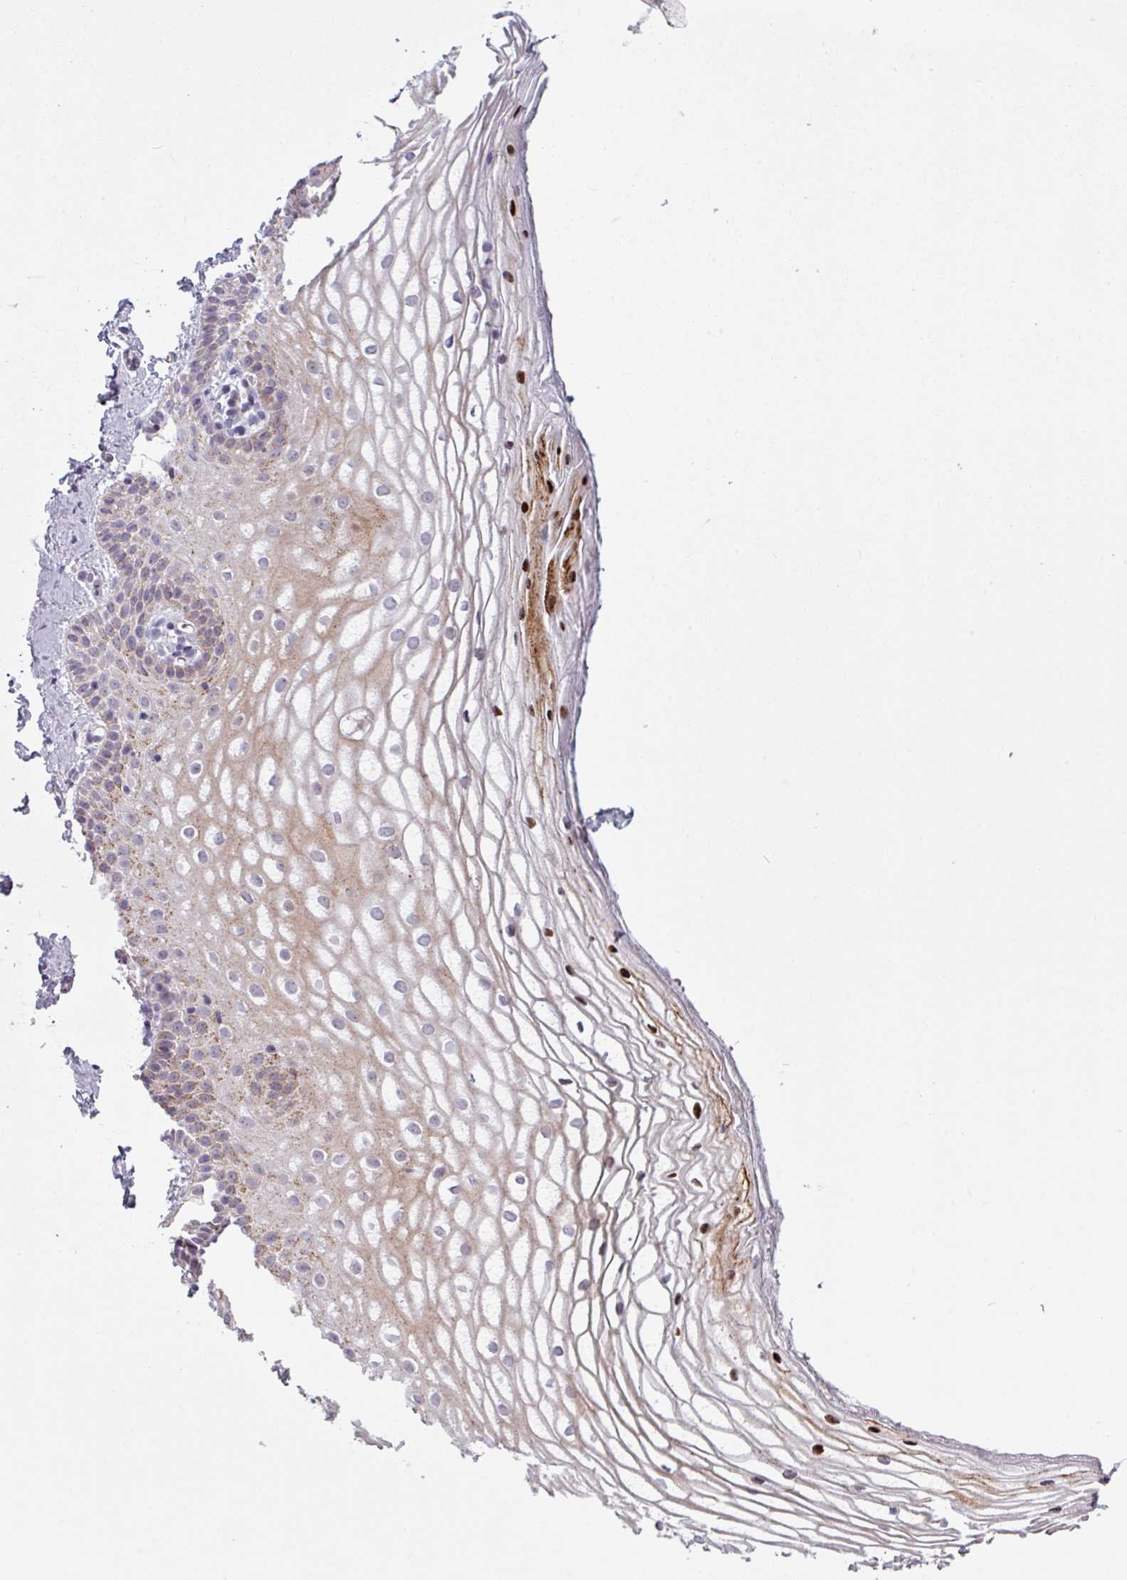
{"staining": {"intensity": "moderate", "quantity": "25%-75%", "location": "cytoplasmic/membranous"}, "tissue": "vagina", "cell_type": "Squamous epithelial cells", "image_type": "normal", "snomed": [{"axis": "morphology", "description": "Normal tissue, NOS"}, {"axis": "topography", "description": "Vagina"}], "caption": "Immunohistochemical staining of unremarkable human vagina shows moderate cytoplasmic/membranous protein staining in about 25%-75% of squamous epithelial cells.", "gene": "MAP7D2", "patient": {"sex": "female", "age": 56}}